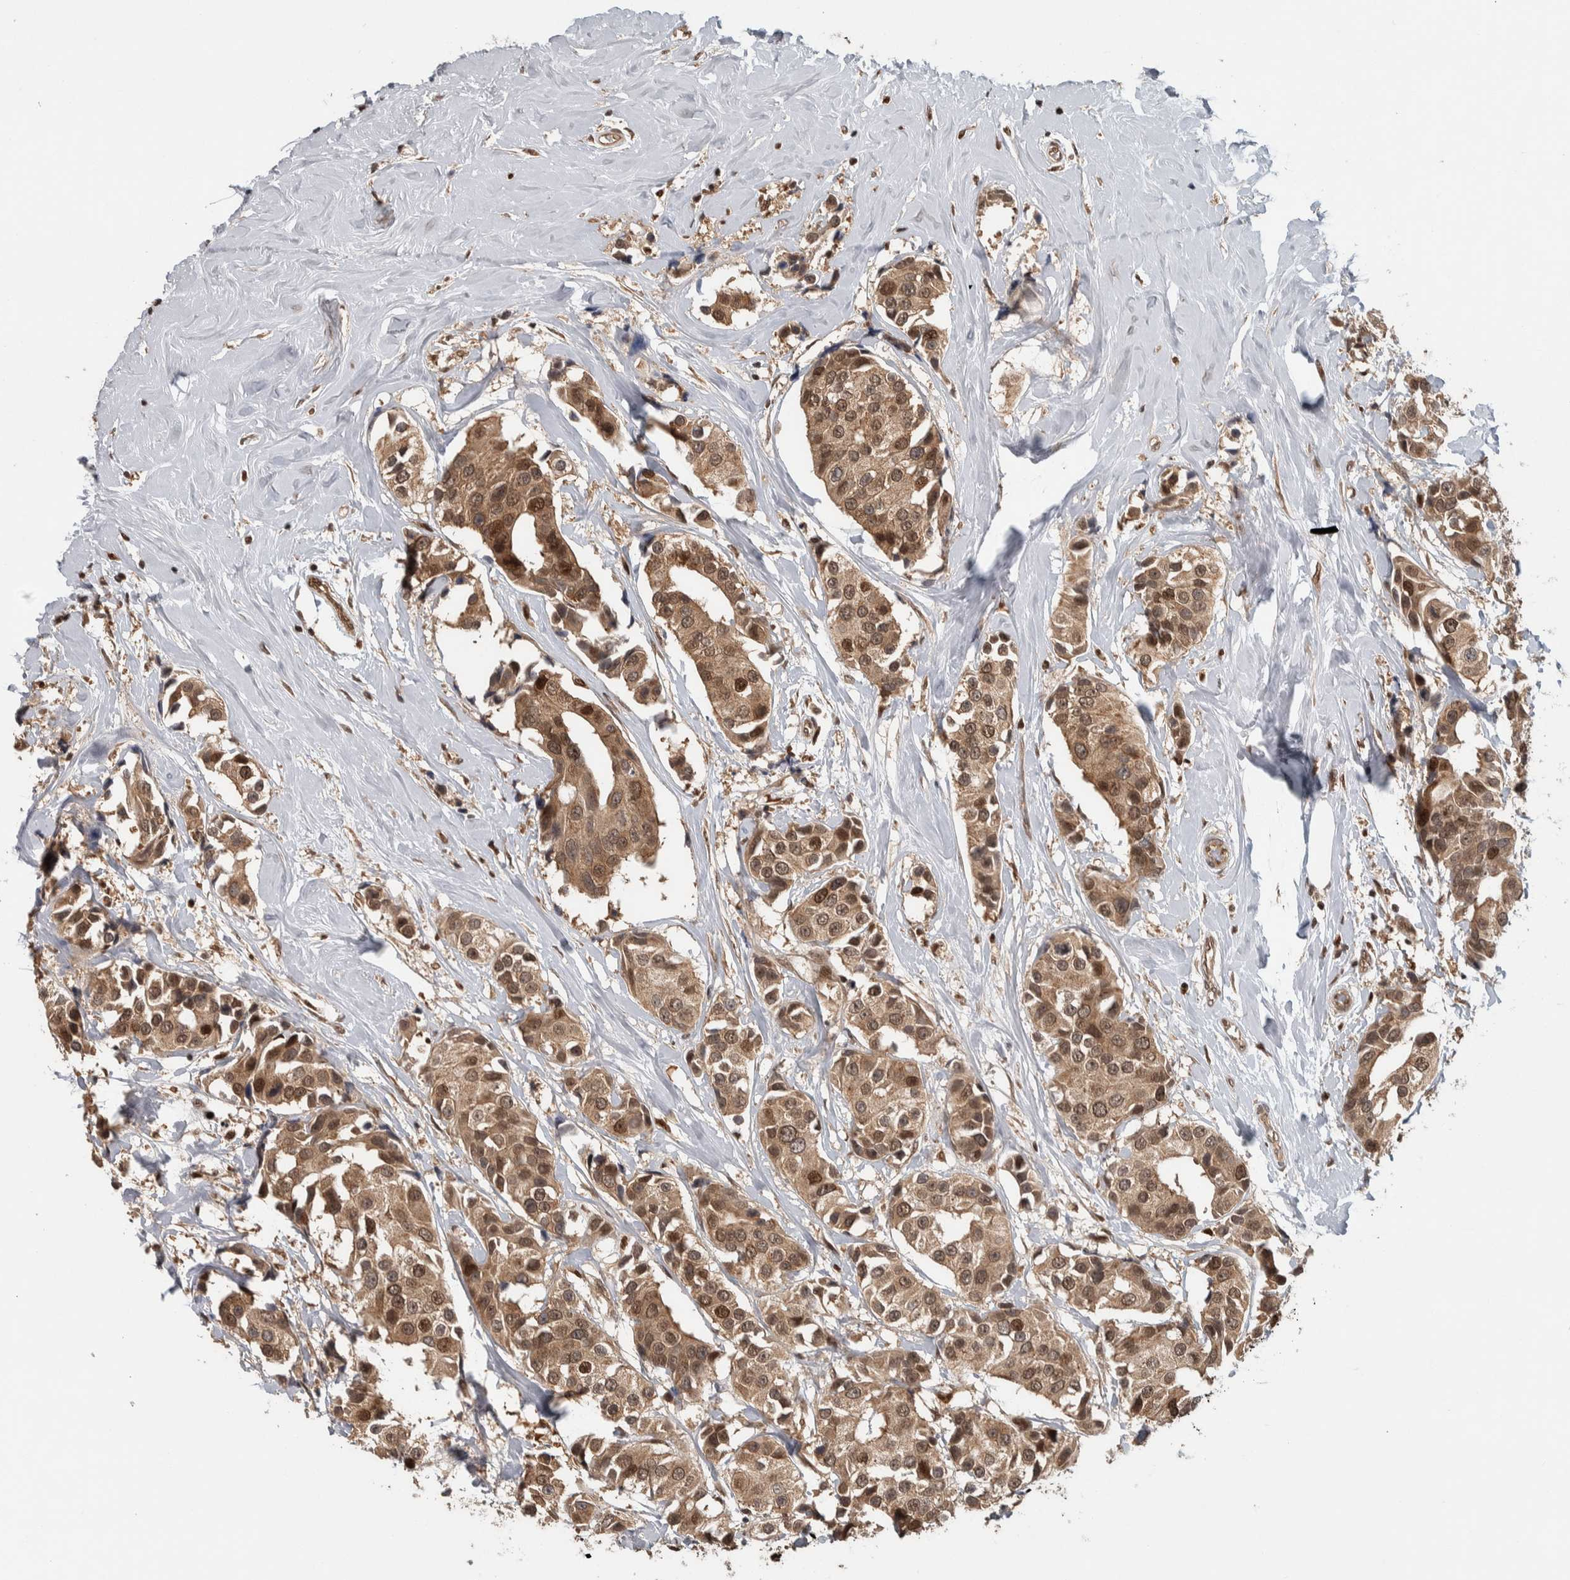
{"staining": {"intensity": "moderate", "quantity": ">75%", "location": "cytoplasmic/membranous,nuclear"}, "tissue": "breast cancer", "cell_type": "Tumor cells", "image_type": "cancer", "snomed": [{"axis": "morphology", "description": "Normal tissue, NOS"}, {"axis": "morphology", "description": "Duct carcinoma"}, {"axis": "topography", "description": "Breast"}], "caption": "Breast cancer stained for a protein shows moderate cytoplasmic/membranous and nuclear positivity in tumor cells. Using DAB (3,3'-diaminobenzidine) (brown) and hematoxylin (blue) stains, captured at high magnification using brightfield microscopy.", "gene": "RPS6KA4", "patient": {"sex": "female", "age": 39}}